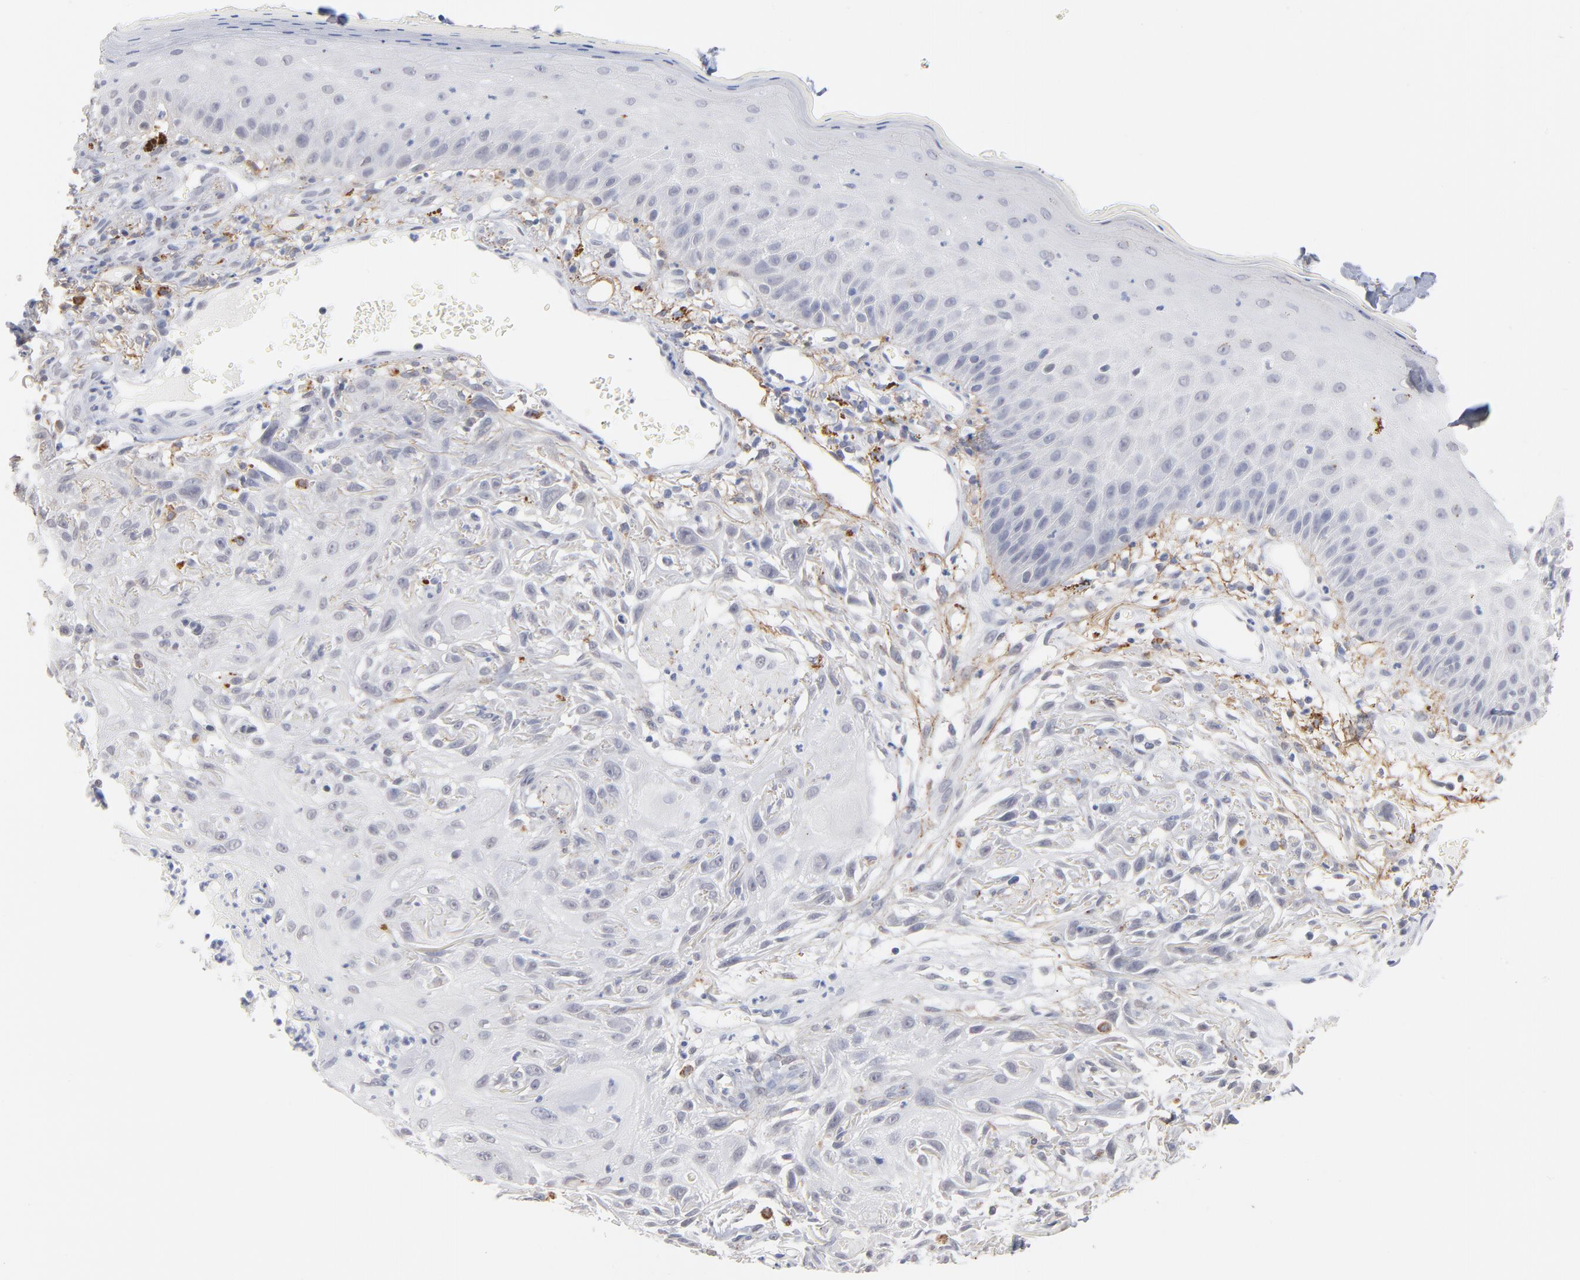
{"staining": {"intensity": "negative", "quantity": "none", "location": "none"}, "tissue": "skin cancer", "cell_type": "Tumor cells", "image_type": "cancer", "snomed": [{"axis": "morphology", "description": "Squamous cell carcinoma, NOS"}, {"axis": "topography", "description": "Skin"}], "caption": "Tumor cells are negative for brown protein staining in skin squamous cell carcinoma.", "gene": "LTBP2", "patient": {"sex": "female", "age": 59}}